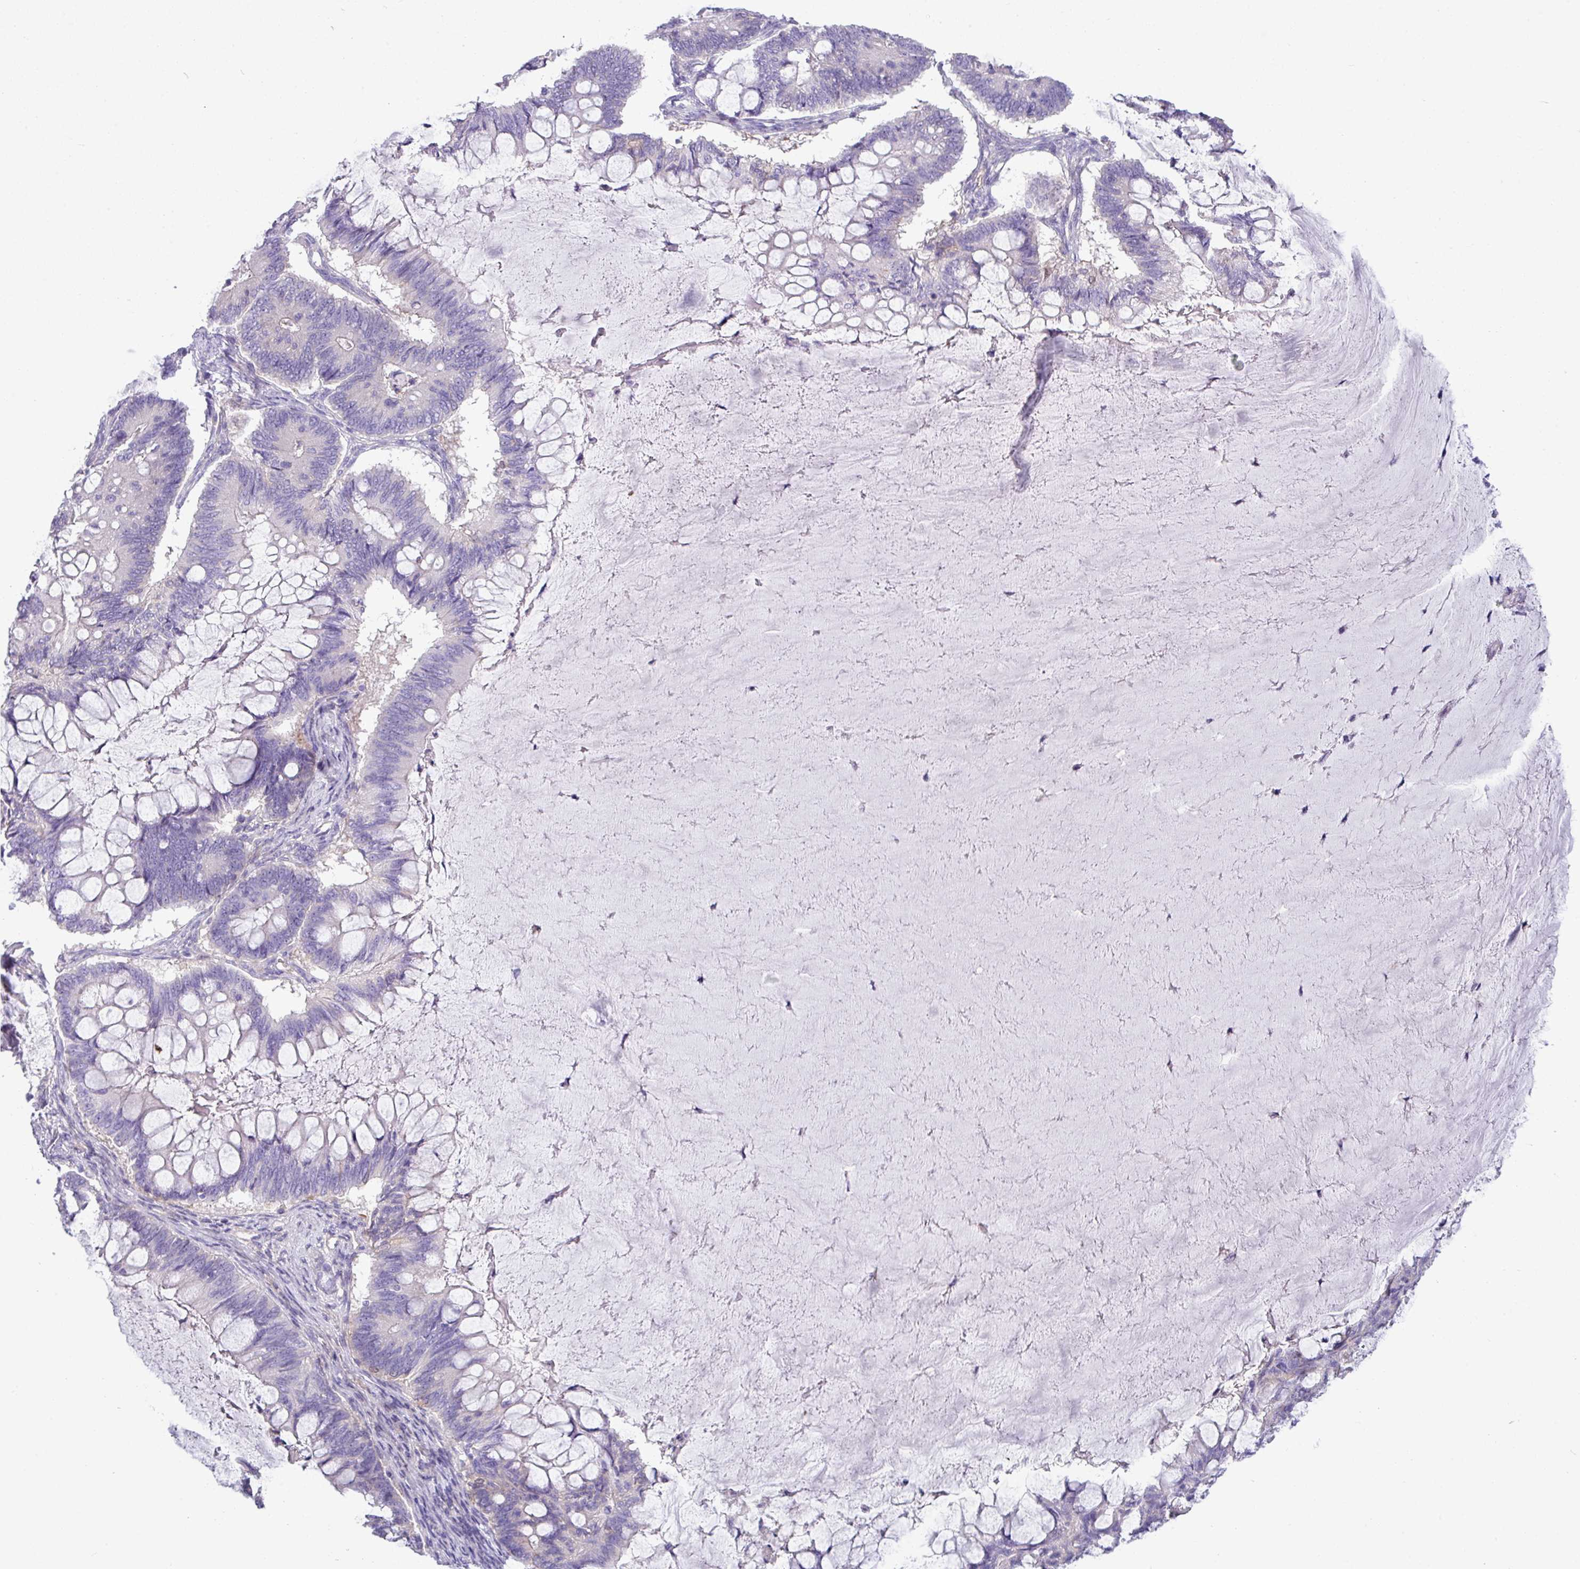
{"staining": {"intensity": "negative", "quantity": "none", "location": "none"}, "tissue": "ovarian cancer", "cell_type": "Tumor cells", "image_type": "cancer", "snomed": [{"axis": "morphology", "description": "Cystadenocarcinoma, mucinous, NOS"}, {"axis": "topography", "description": "Ovary"}], "caption": "Immunohistochemical staining of human ovarian mucinous cystadenocarcinoma reveals no significant staining in tumor cells.", "gene": "KIRREL3", "patient": {"sex": "female", "age": 61}}